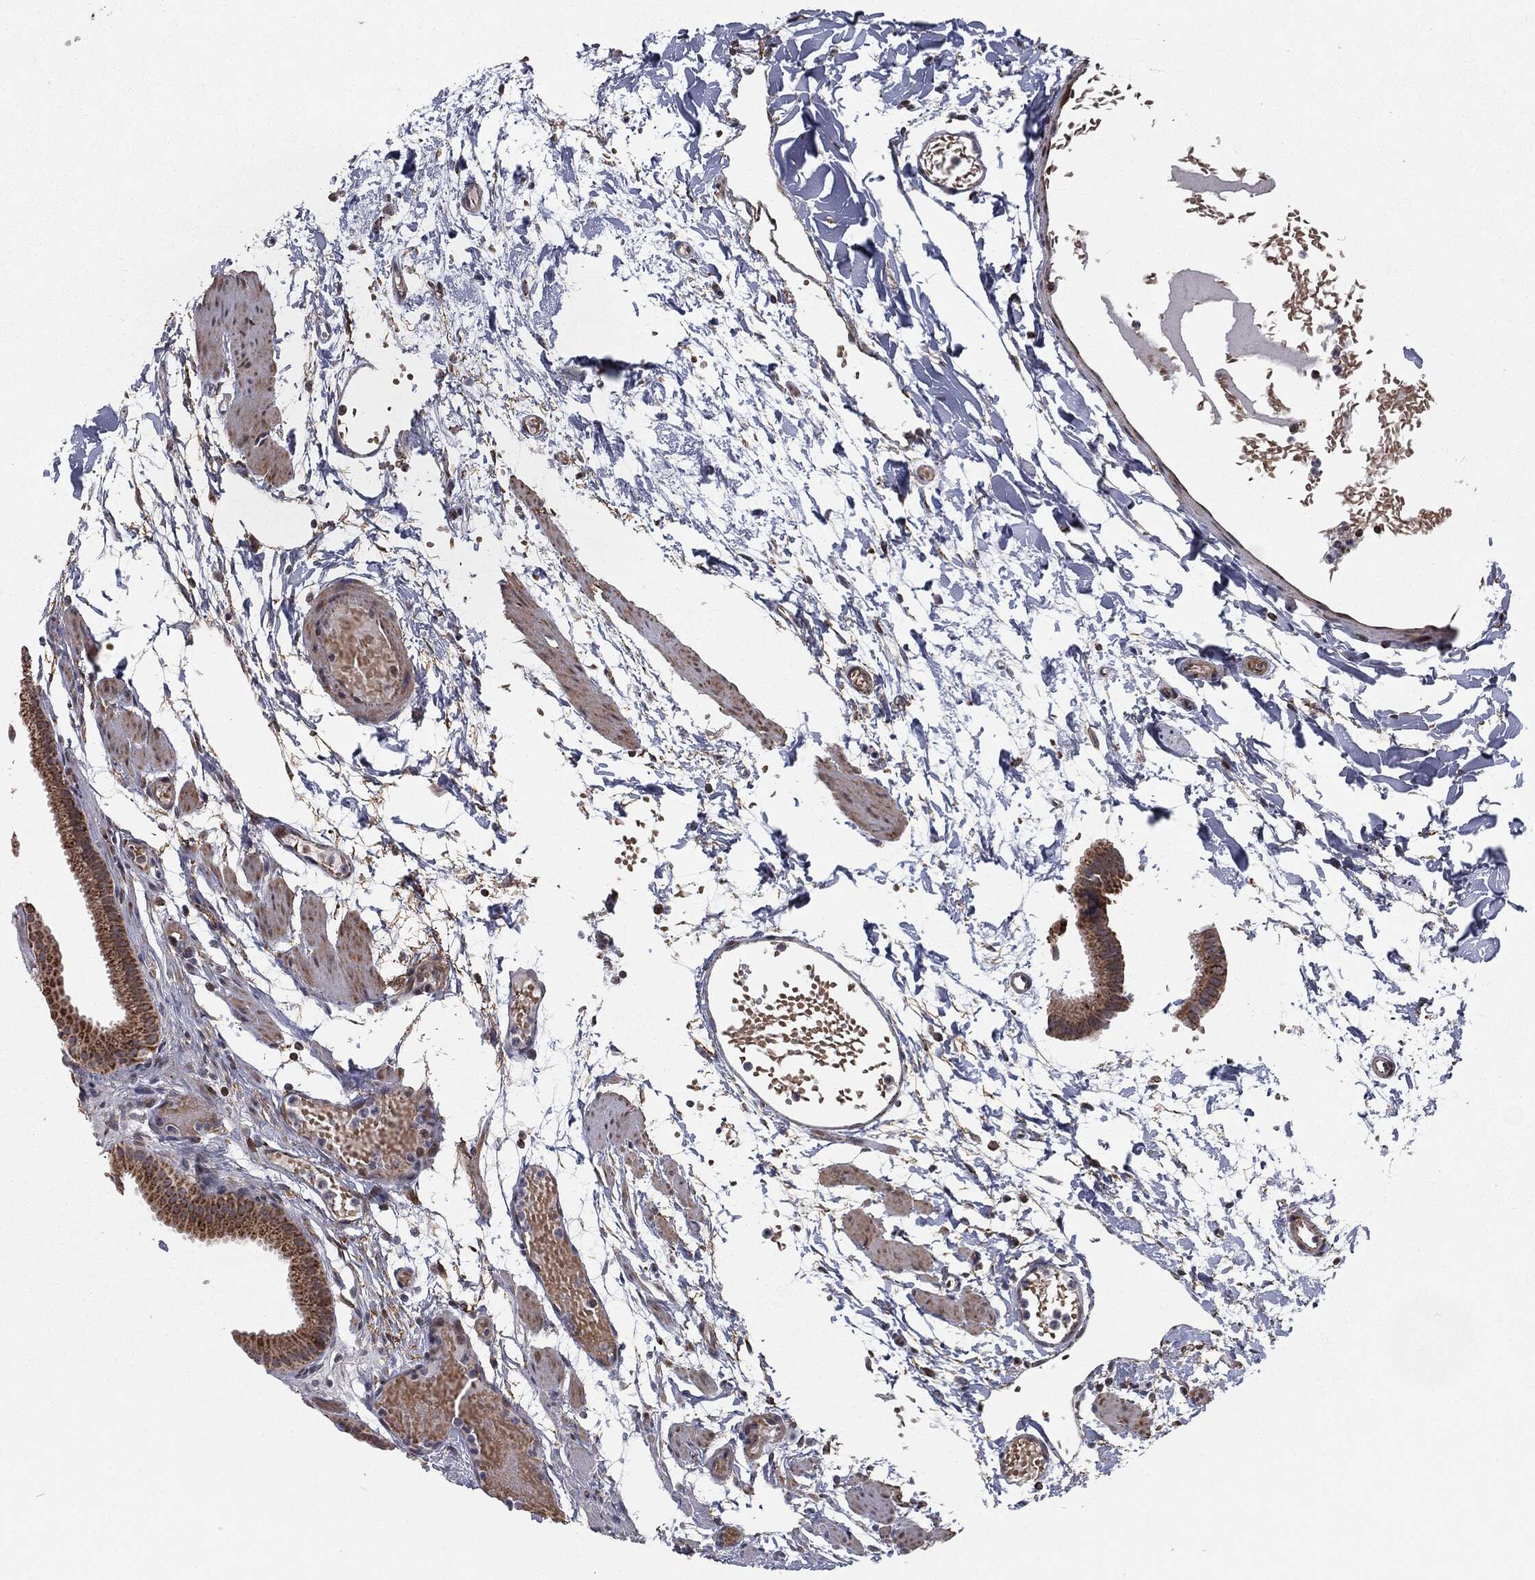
{"staining": {"intensity": "strong", "quantity": "<25%", "location": "cytoplasmic/membranous,nuclear"}, "tissue": "gallbladder", "cell_type": "Glandular cells", "image_type": "normal", "snomed": [{"axis": "morphology", "description": "Normal tissue, NOS"}, {"axis": "topography", "description": "Gallbladder"}, {"axis": "topography", "description": "Peripheral nerve tissue"}], "caption": "Immunohistochemical staining of unremarkable human gallbladder displays medium levels of strong cytoplasmic/membranous,nuclear positivity in about <25% of glandular cells. (brown staining indicates protein expression, while blue staining denotes nuclei).", "gene": "CHCHD2", "patient": {"sex": "female", "age": 45}}